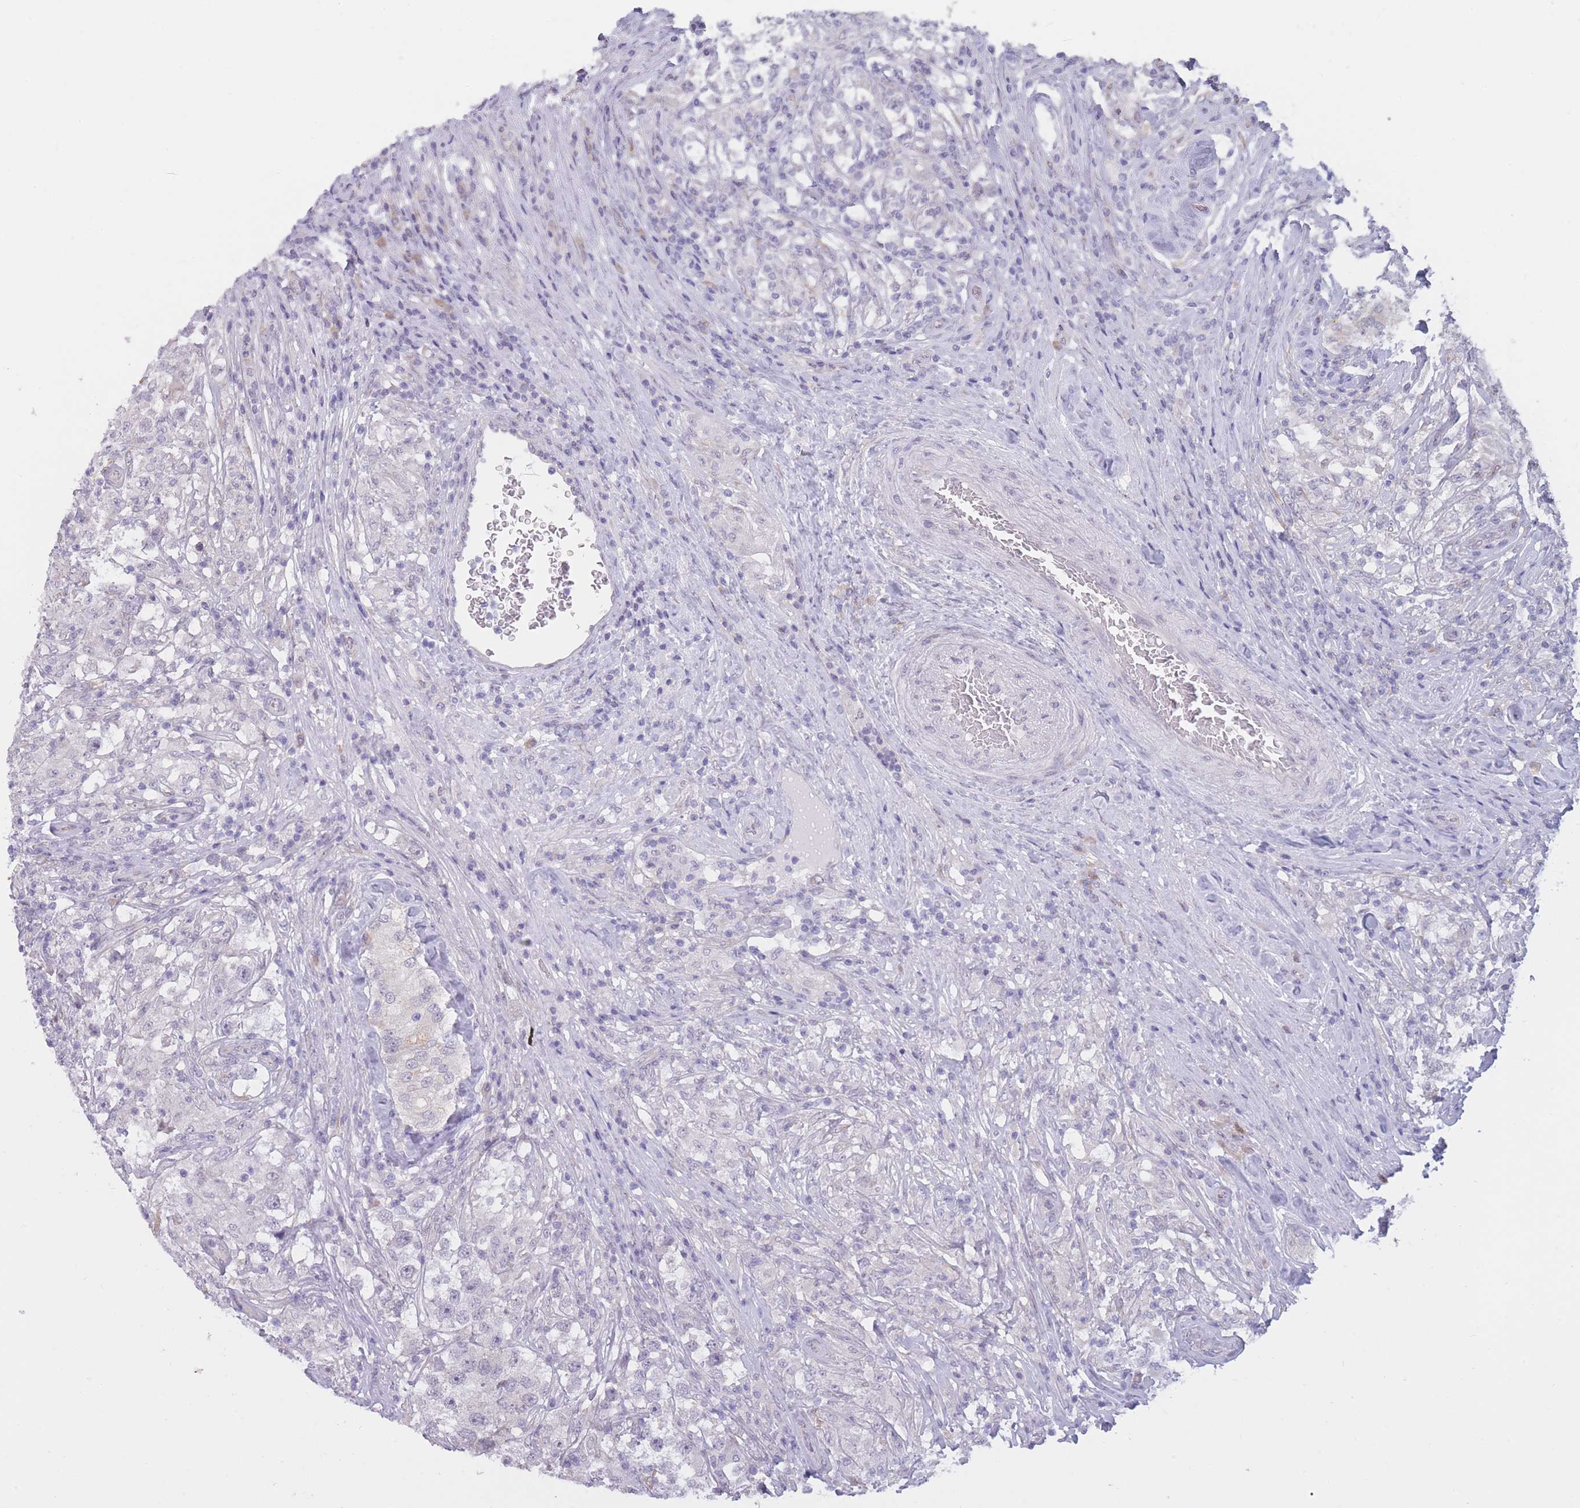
{"staining": {"intensity": "negative", "quantity": "none", "location": "none"}, "tissue": "testis cancer", "cell_type": "Tumor cells", "image_type": "cancer", "snomed": [{"axis": "morphology", "description": "Seminoma, NOS"}, {"axis": "topography", "description": "Testis"}], "caption": "A photomicrograph of testis cancer stained for a protein shows no brown staining in tumor cells. (DAB (3,3'-diaminobenzidine) IHC visualized using brightfield microscopy, high magnification).", "gene": "COL27A1", "patient": {"sex": "male", "age": 46}}